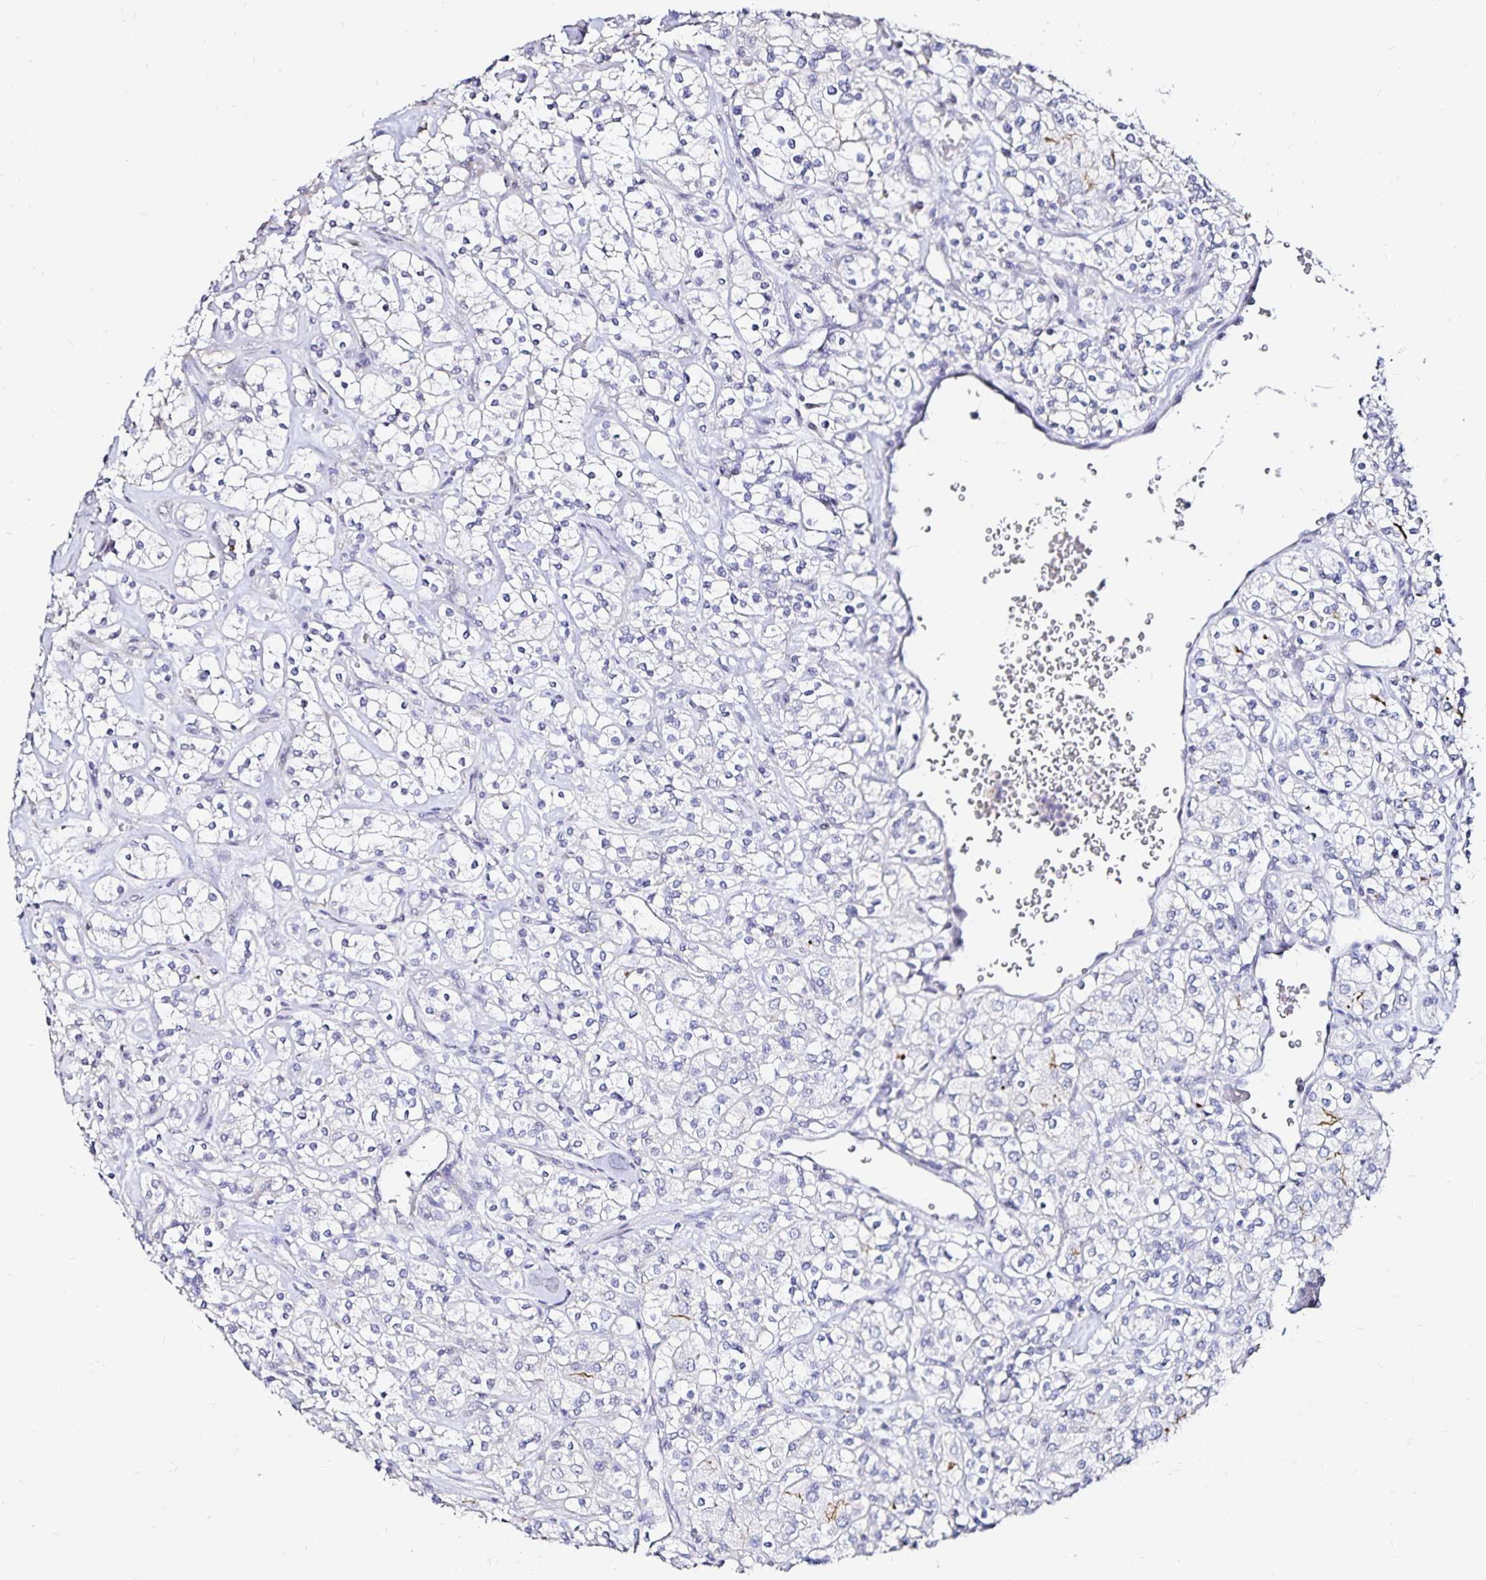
{"staining": {"intensity": "negative", "quantity": "none", "location": "none"}, "tissue": "renal cancer", "cell_type": "Tumor cells", "image_type": "cancer", "snomed": [{"axis": "morphology", "description": "Adenocarcinoma, NOS"}, {"axis": "topography", "description": "Kidney"}], "caption": "Adenocarcinoma (renal) stained for a protein using immunohistochemistry displays no expression tumor cells.", "gene": "SLC5A1", "patient": {"sex": "male", "age": 77}}